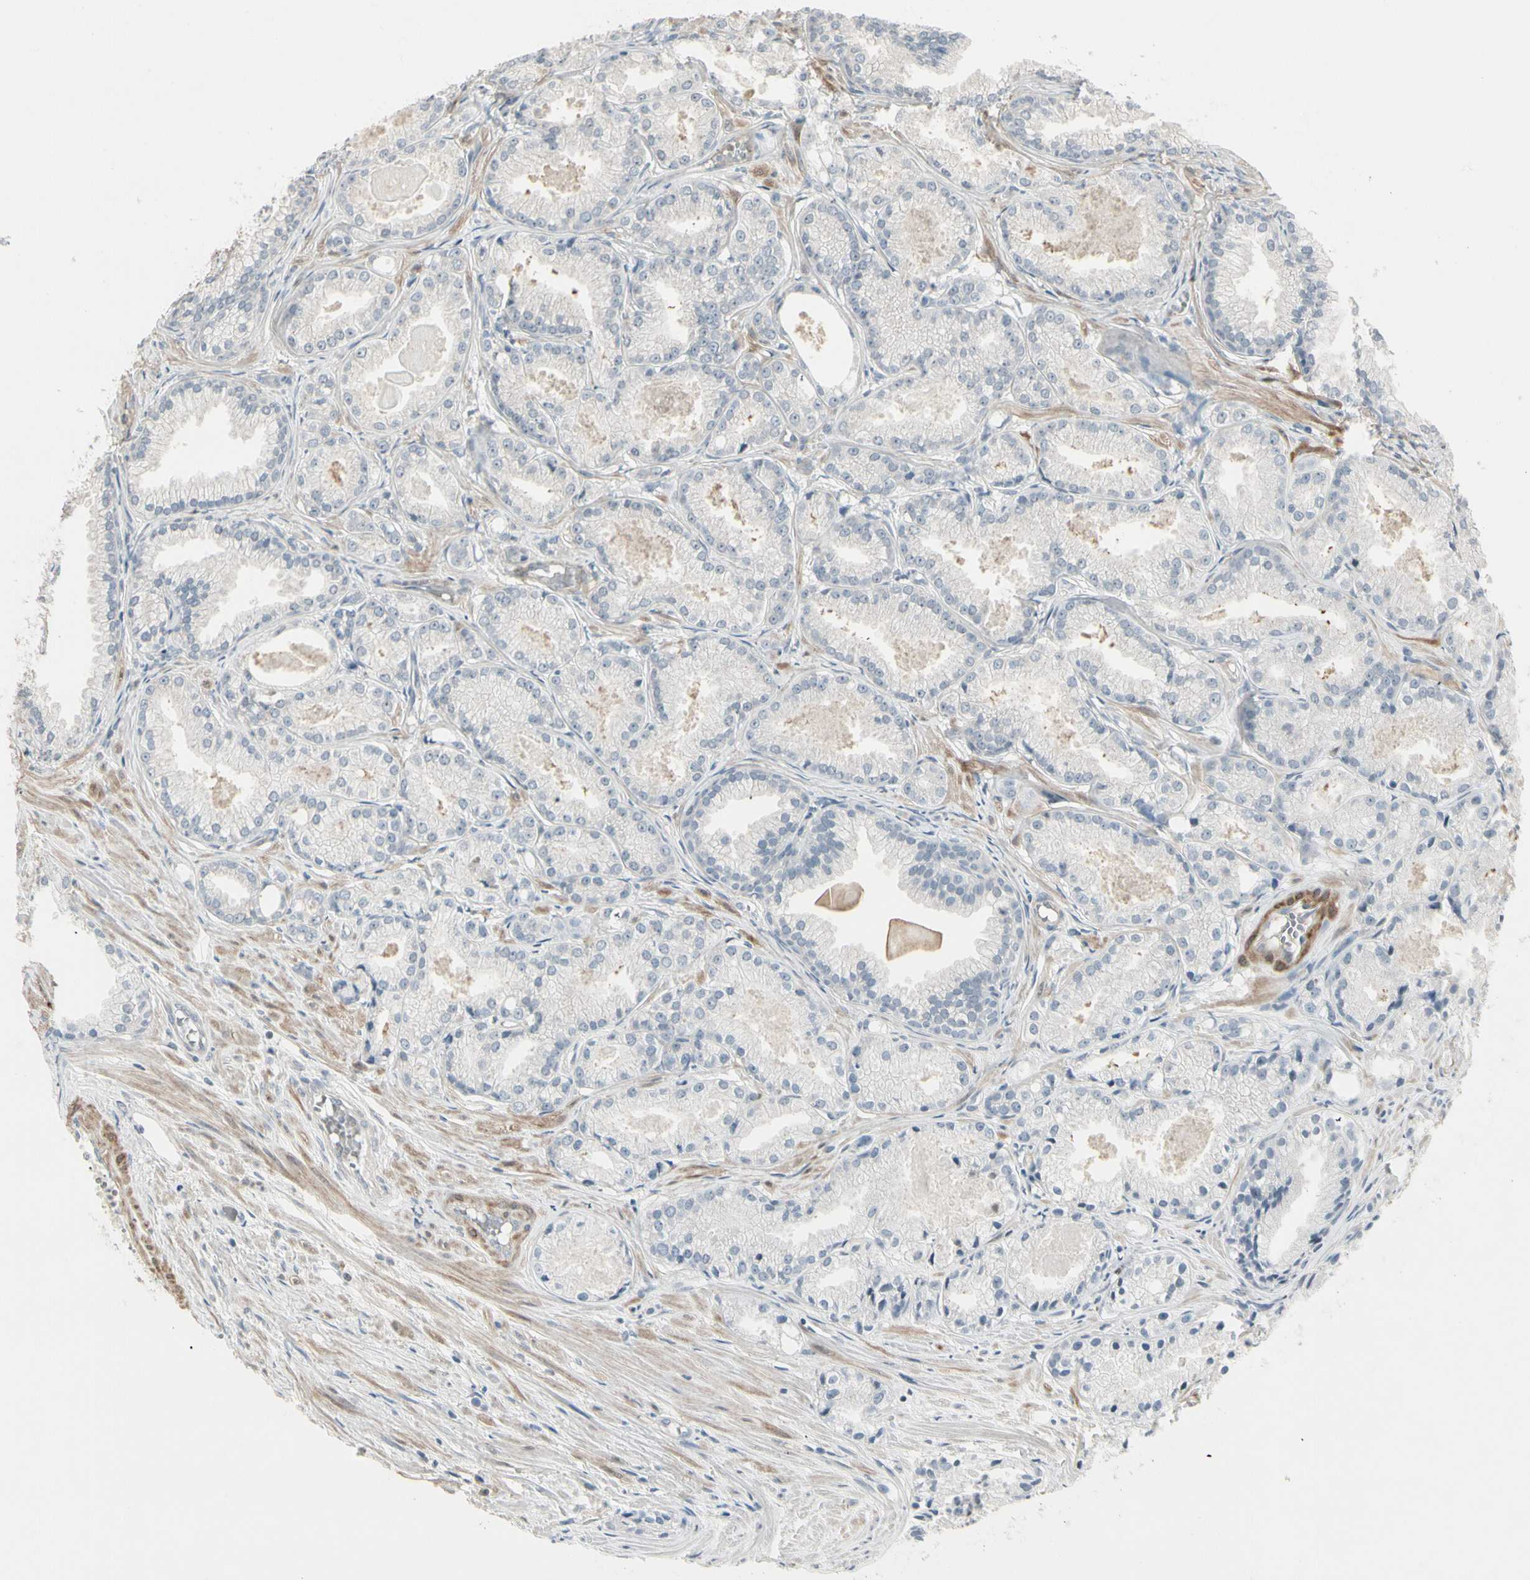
{"staining": {"intensity": "negative", "quantity": "none", "location": "none"}, "tissue": "prostate cancer", "cell_type": "Tumor cells", "image_type": "cancer", "snomed": [{"axis": "morphology", "description": "Adenocarcinoma, Low grade"}, {"axis": "topography", "description": "Prostate"}], "caption": "Immunohistochemistry of prostate low-grade adenocarcinoma shows no staining in tumor cells. (Immunohistochemistry, brightfield microscopy, high magnification).", "gene": "DMPK", "patient": {"sex": "male", "age": 72}}